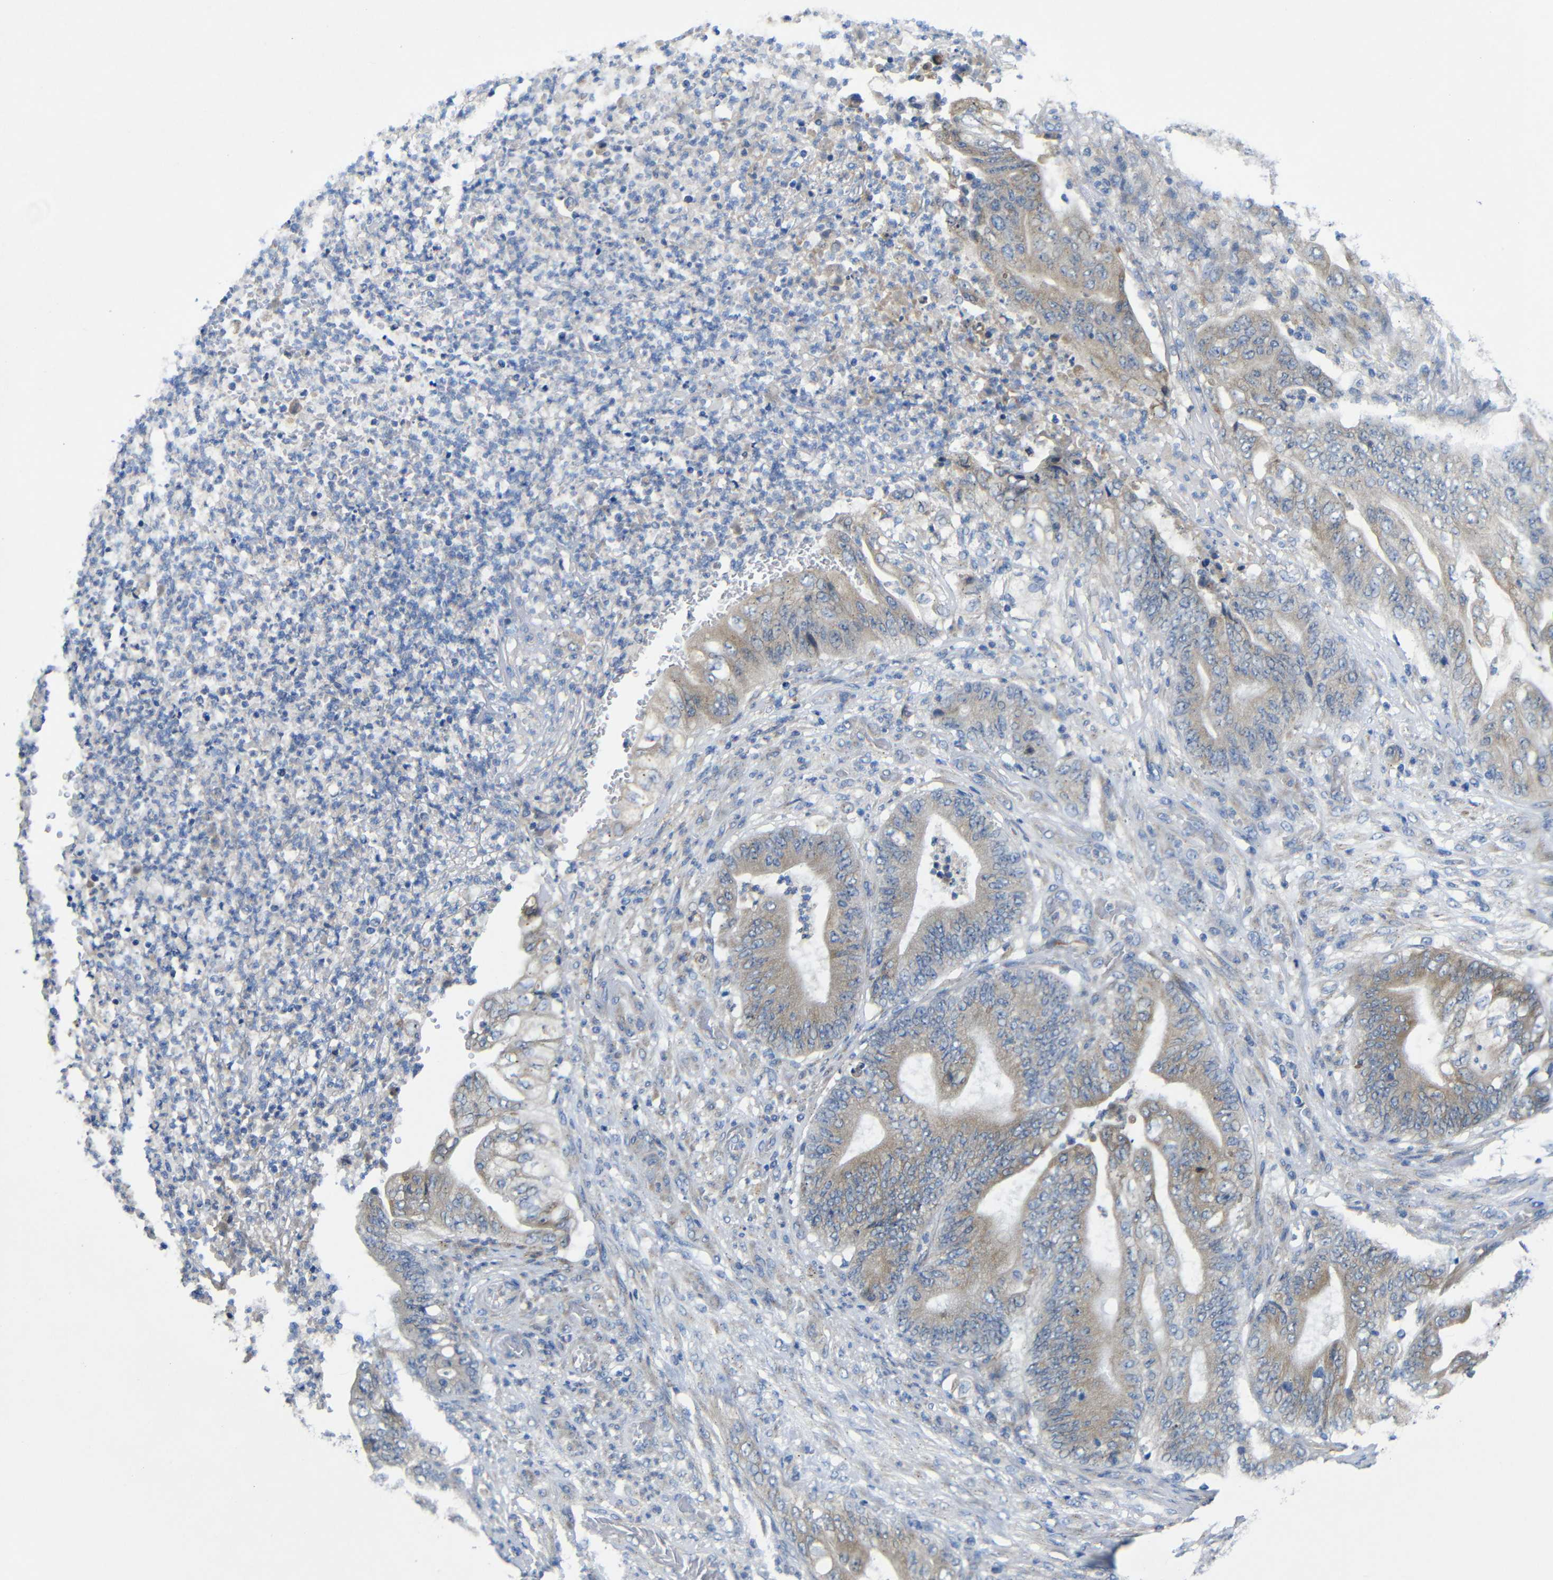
{"staining": {"intensity": "weak", "quantity": ">75%", "location": "cytoplasmic/membranous"}, "tissue": "stomach cancer", "cell_type": "Tumor cells", "image_type": "cancer", "snomed": [{"axis": "morphology", "description": "Adenocarcinoma, NOS"}, {"axis": "topography", "description": "Stomach"}], "caption": "The micrograph displays staining of adenocarcinoma (stomach), revealing weak cytoplasmic/membranous protein staining (brown color) within tumor cells. (DAB IHC, brown staining for protein, blue staining for nuclei).", "gene": "DDRGK1", "patient": {"sex": "female", "age": 73}}